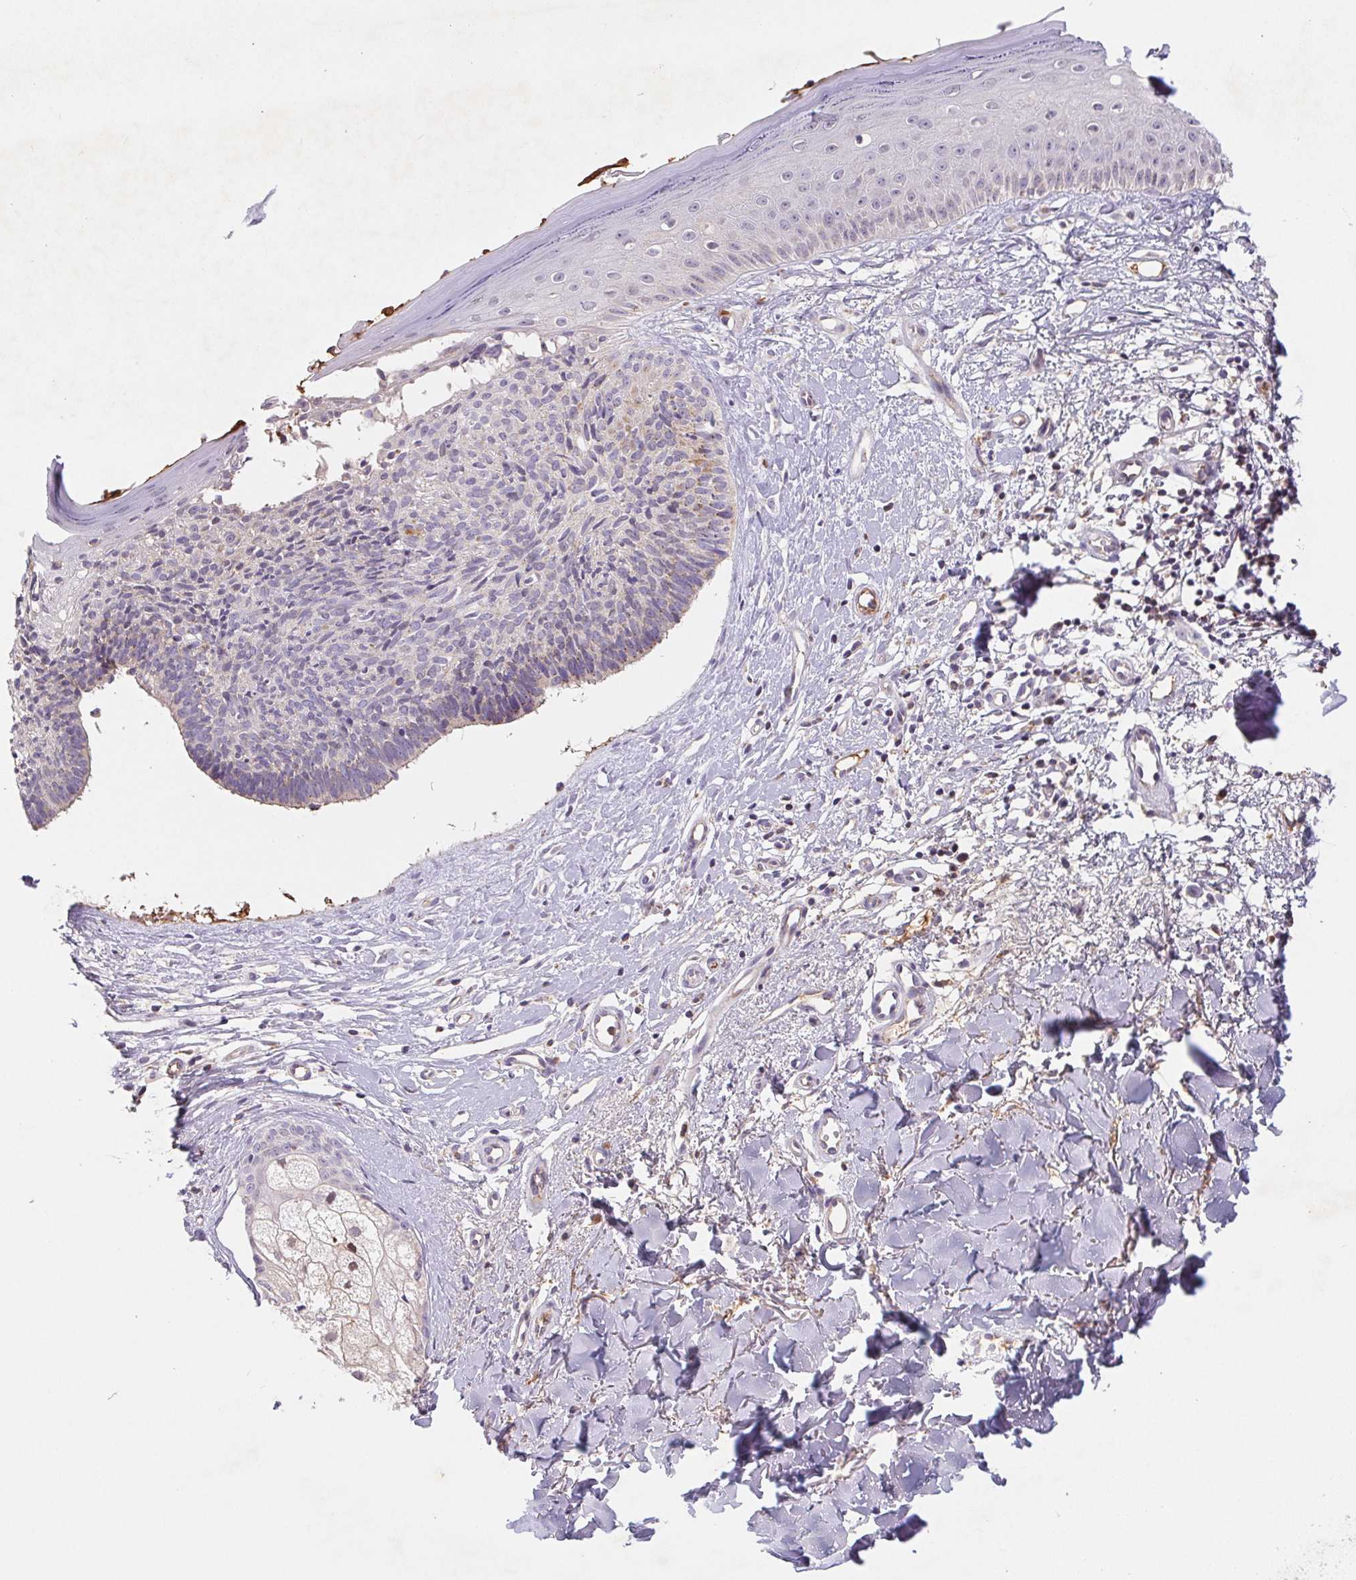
{"staining": {"intensity": "negative", "quantity": "none", "location": "none"}, "tissue": "skin cancer", "cell_type": "Tumor cells", "image_type": "cancer", "snomed": [{"axis": "morphology", "description": "Basal cell carcinoma"}, {"axis": "topography", "description": "Skin"}], "caption": "An image of skin cancer stained for a protein shows no brown staining in tumor cells.", "gene": "EMC6", "patient": {"sex": "male", "age": 51}}